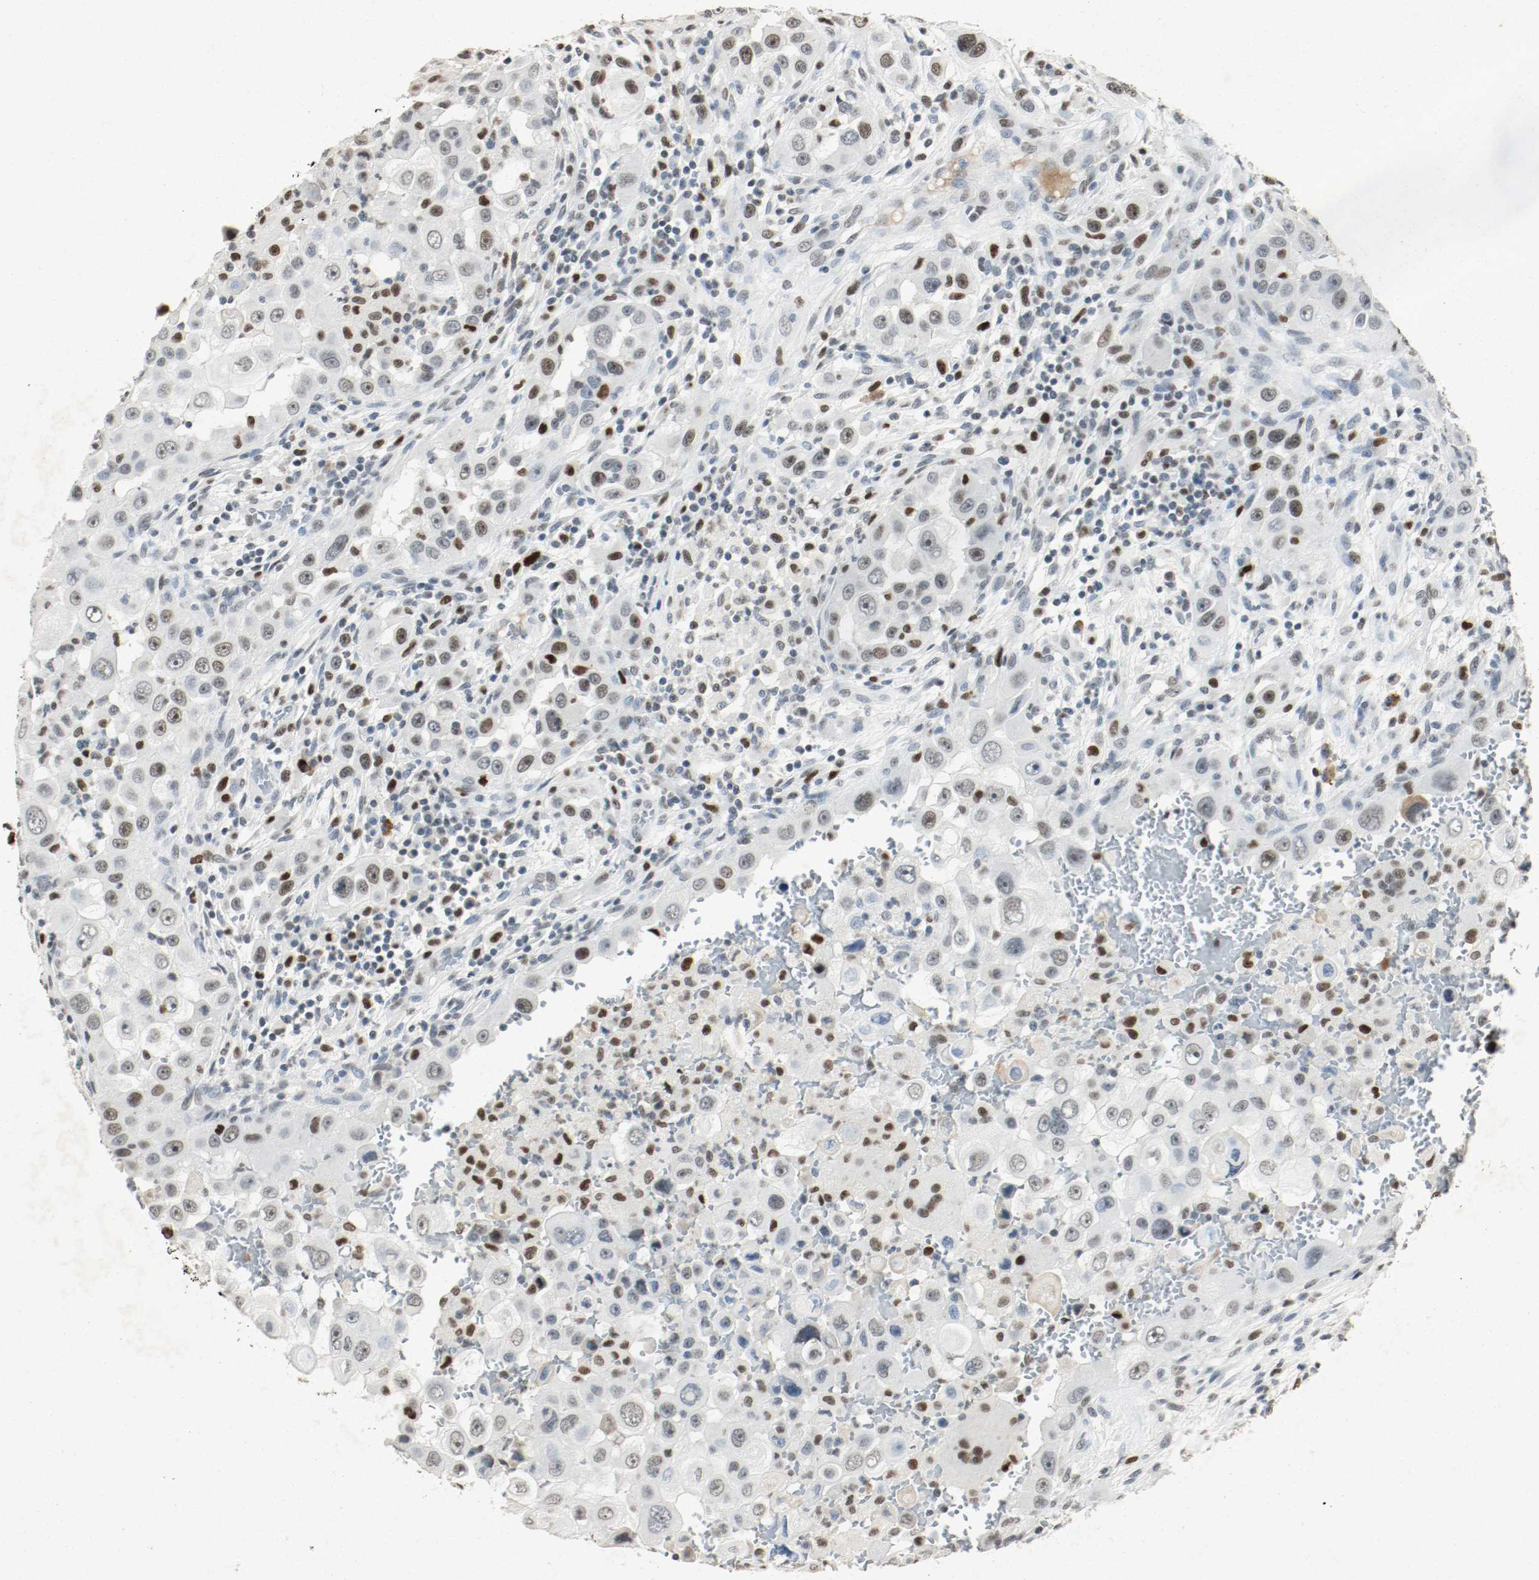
{"staining": {"intensity": "moderate", "quantity": "25%-75%", "location": "nuclear"}, "tissue": "head and neck cancer", "cell_type": "Tumor cells", "image_type": "cancer", "snomed": [{"axis": "morphology", "description": "Carcinoma, NOS"}, {"axis": "topography", "description": "Head-Neck"}], "caption": "Immunohistochemistry (DAB (3,3'-diaminobenzidine)) staining of head and neck cancer demonstrates moderate nuclear protein staining in approximately 25%-75% of tumor cells.", "gene": "DNMT1", "patient": {"sex": "male", "age": 87}}